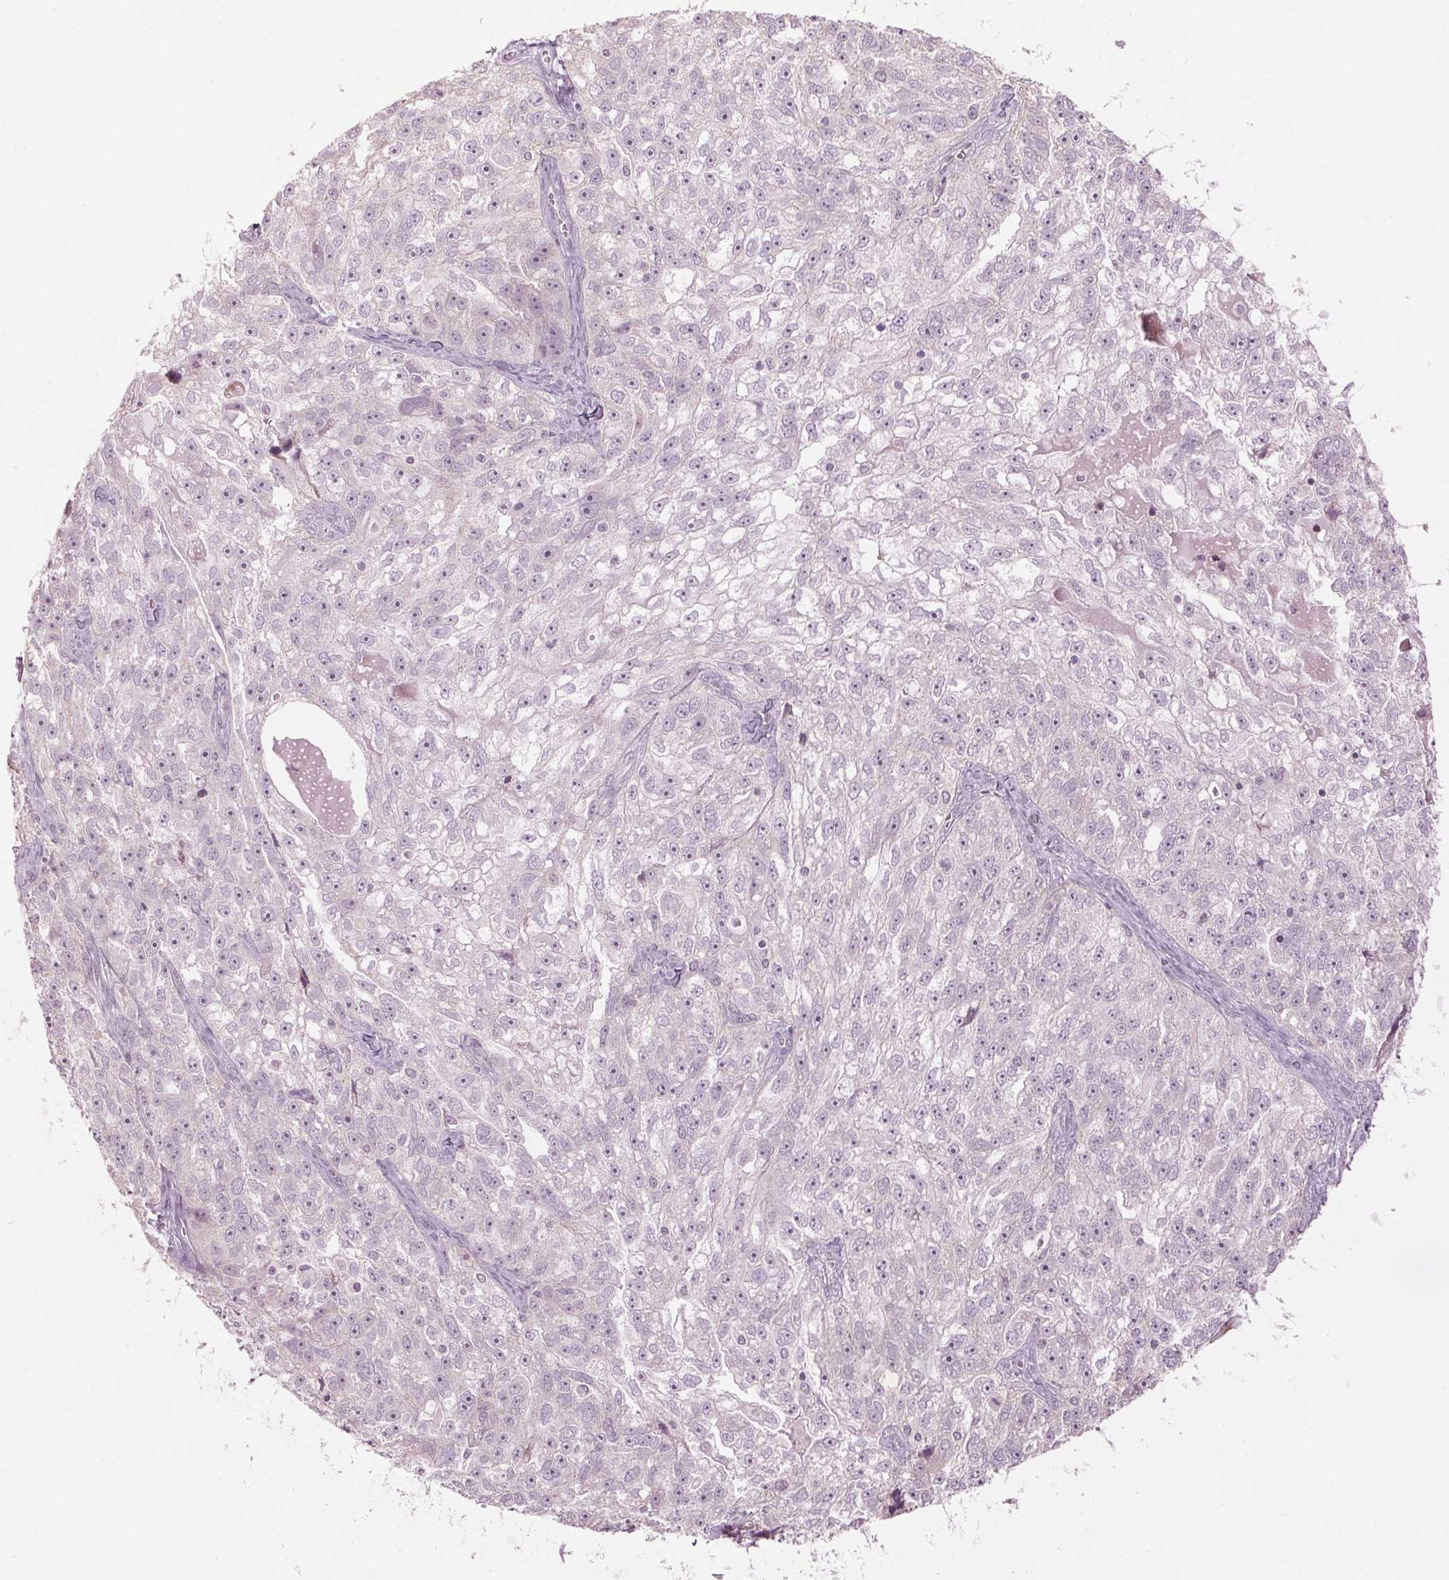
{"staining": {"intensity": "negative", "quantity": "none", "location": "none"}, "tissue": "ovarian cancer", "cell_type": "Tumor cells", "image_type": "cancer", "snomed": [{"axis": "morphology", "description": "Cystadenocarcinoma, serous, NOS"}, {"axis": "topography", "description": "Ovary"}], "caption": "There is no significant positivity in tumor cells of ovarian serous cystadenocarcinoma.", "gene": "TMED6", "patient": {"sex": "female", "age": 51}}